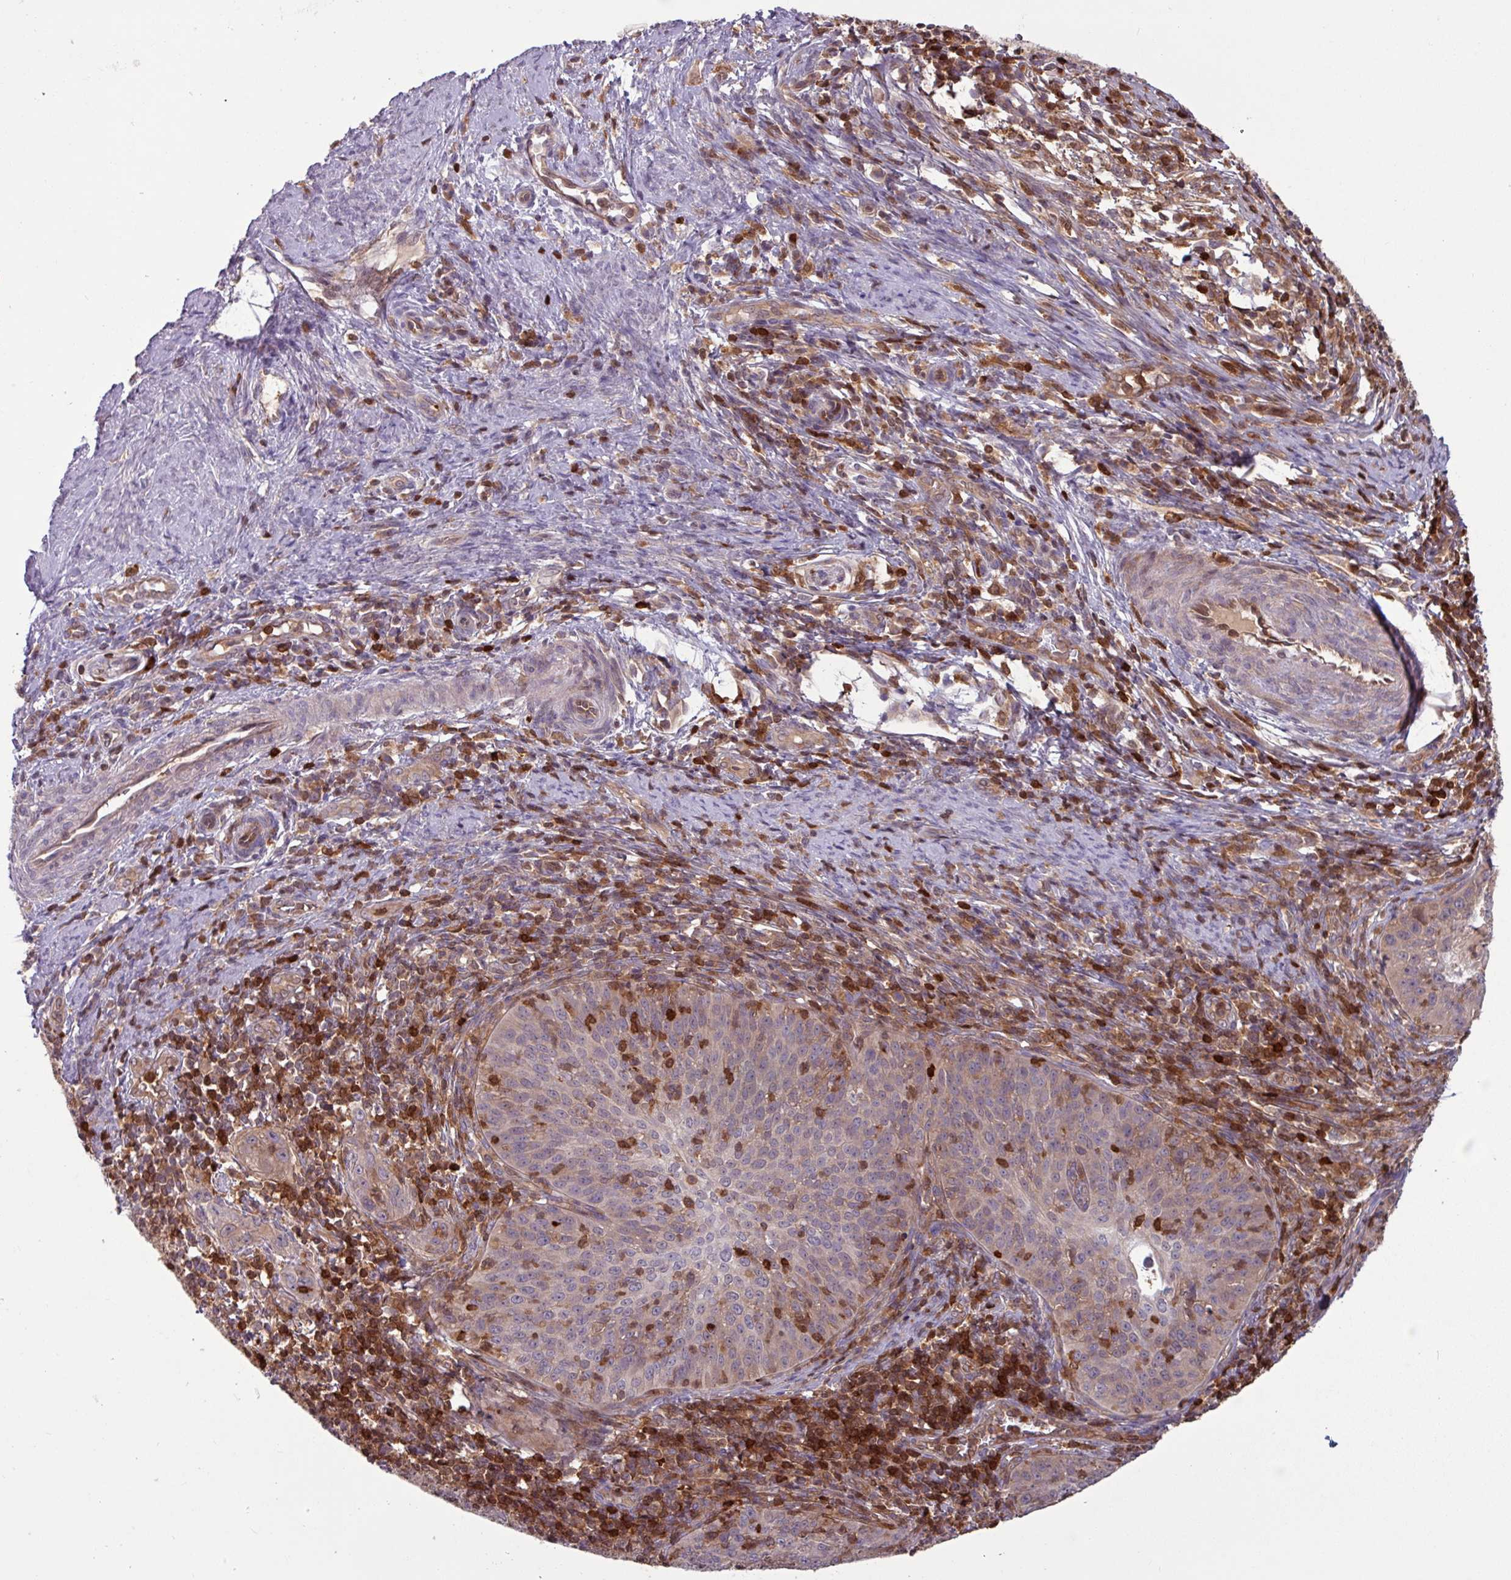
{"staining": {"intensity": "weak", "quantity": "<25%", "location": "cytoplasmic/membranous"}, "tissue": "cervical cancer", "cell_type": "Tumor cells", "image_type": "cancer", "snomed": [{"axis": "morphology", "description": "Squamous cell carcinoma, NOS"}, {"axis": "topography", "description": "Cervix"}], "caption": "Cervical squamous cell carcinoma was stained to show a protein in brown. There is no significant positivity in tumor cells.", "gene": "SEC61G", "patient": {"sex": "female", "age": 30}}